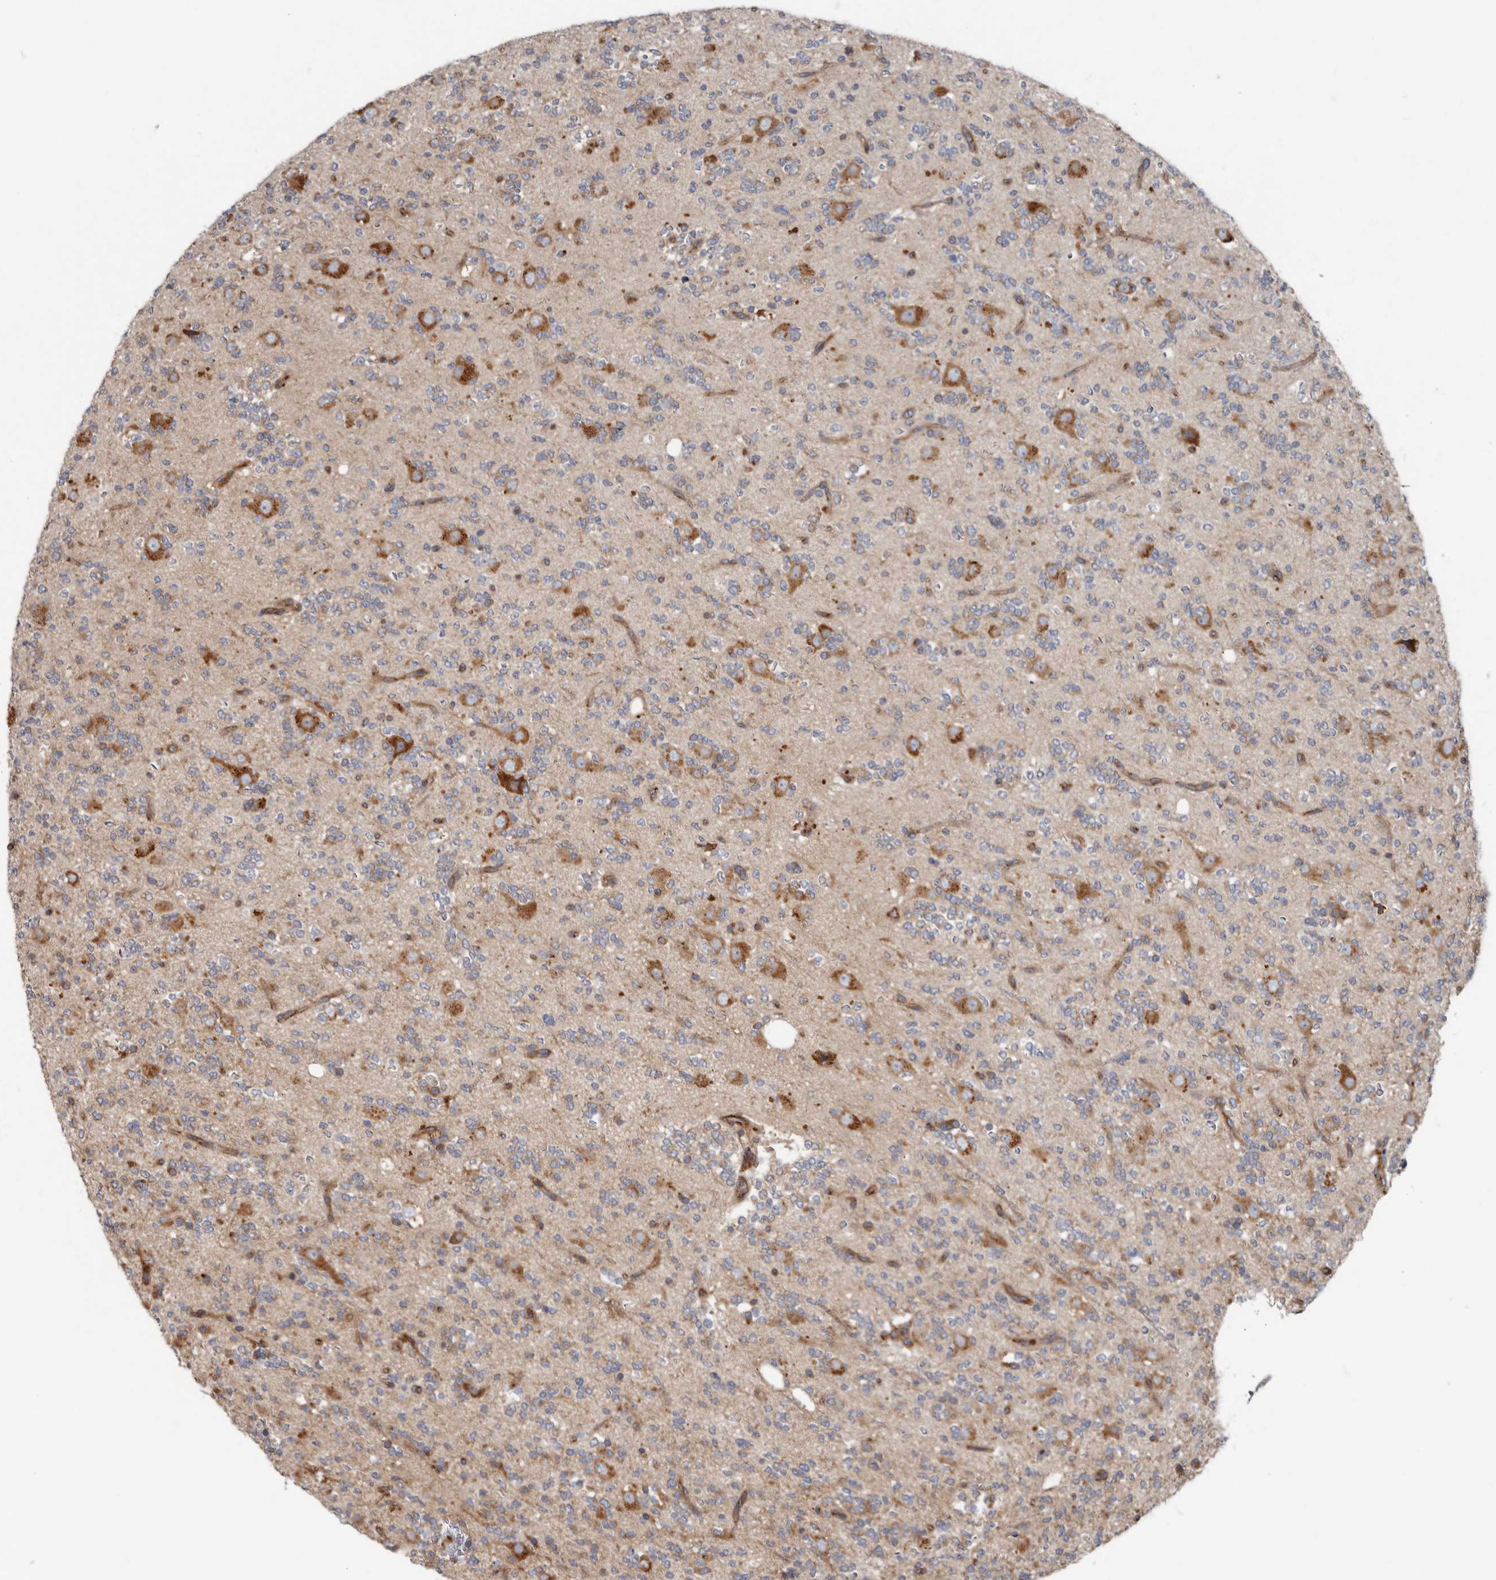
{"staining": {"intensity": "weak", "quantity": "25%-75%", "location": "cytoplasmic/membranous"}, "tissue": "glioma", "cell_type": "Tumor cells", "image_type": "cancer", "snomed": [{"axis": "morphology", "description": "Glioma, malignant, High grade"}, {"axis": "topography", "description": "Brain"}], "caption": "High-magnification brightfield microscopy of malignant high-grade glioma stained with DAB (3,3'-diaminobenzidine) (brown) and counterstained with hematoxylin (blue). tumor cells exhibit weak cytoplasmic/membranous staining is identified in approximately25%-75% of cells. (IHC, brightfield microscopy, high magnification).", "gene": "LUZP1", "patient": {"sex": "female", "age": 62}}